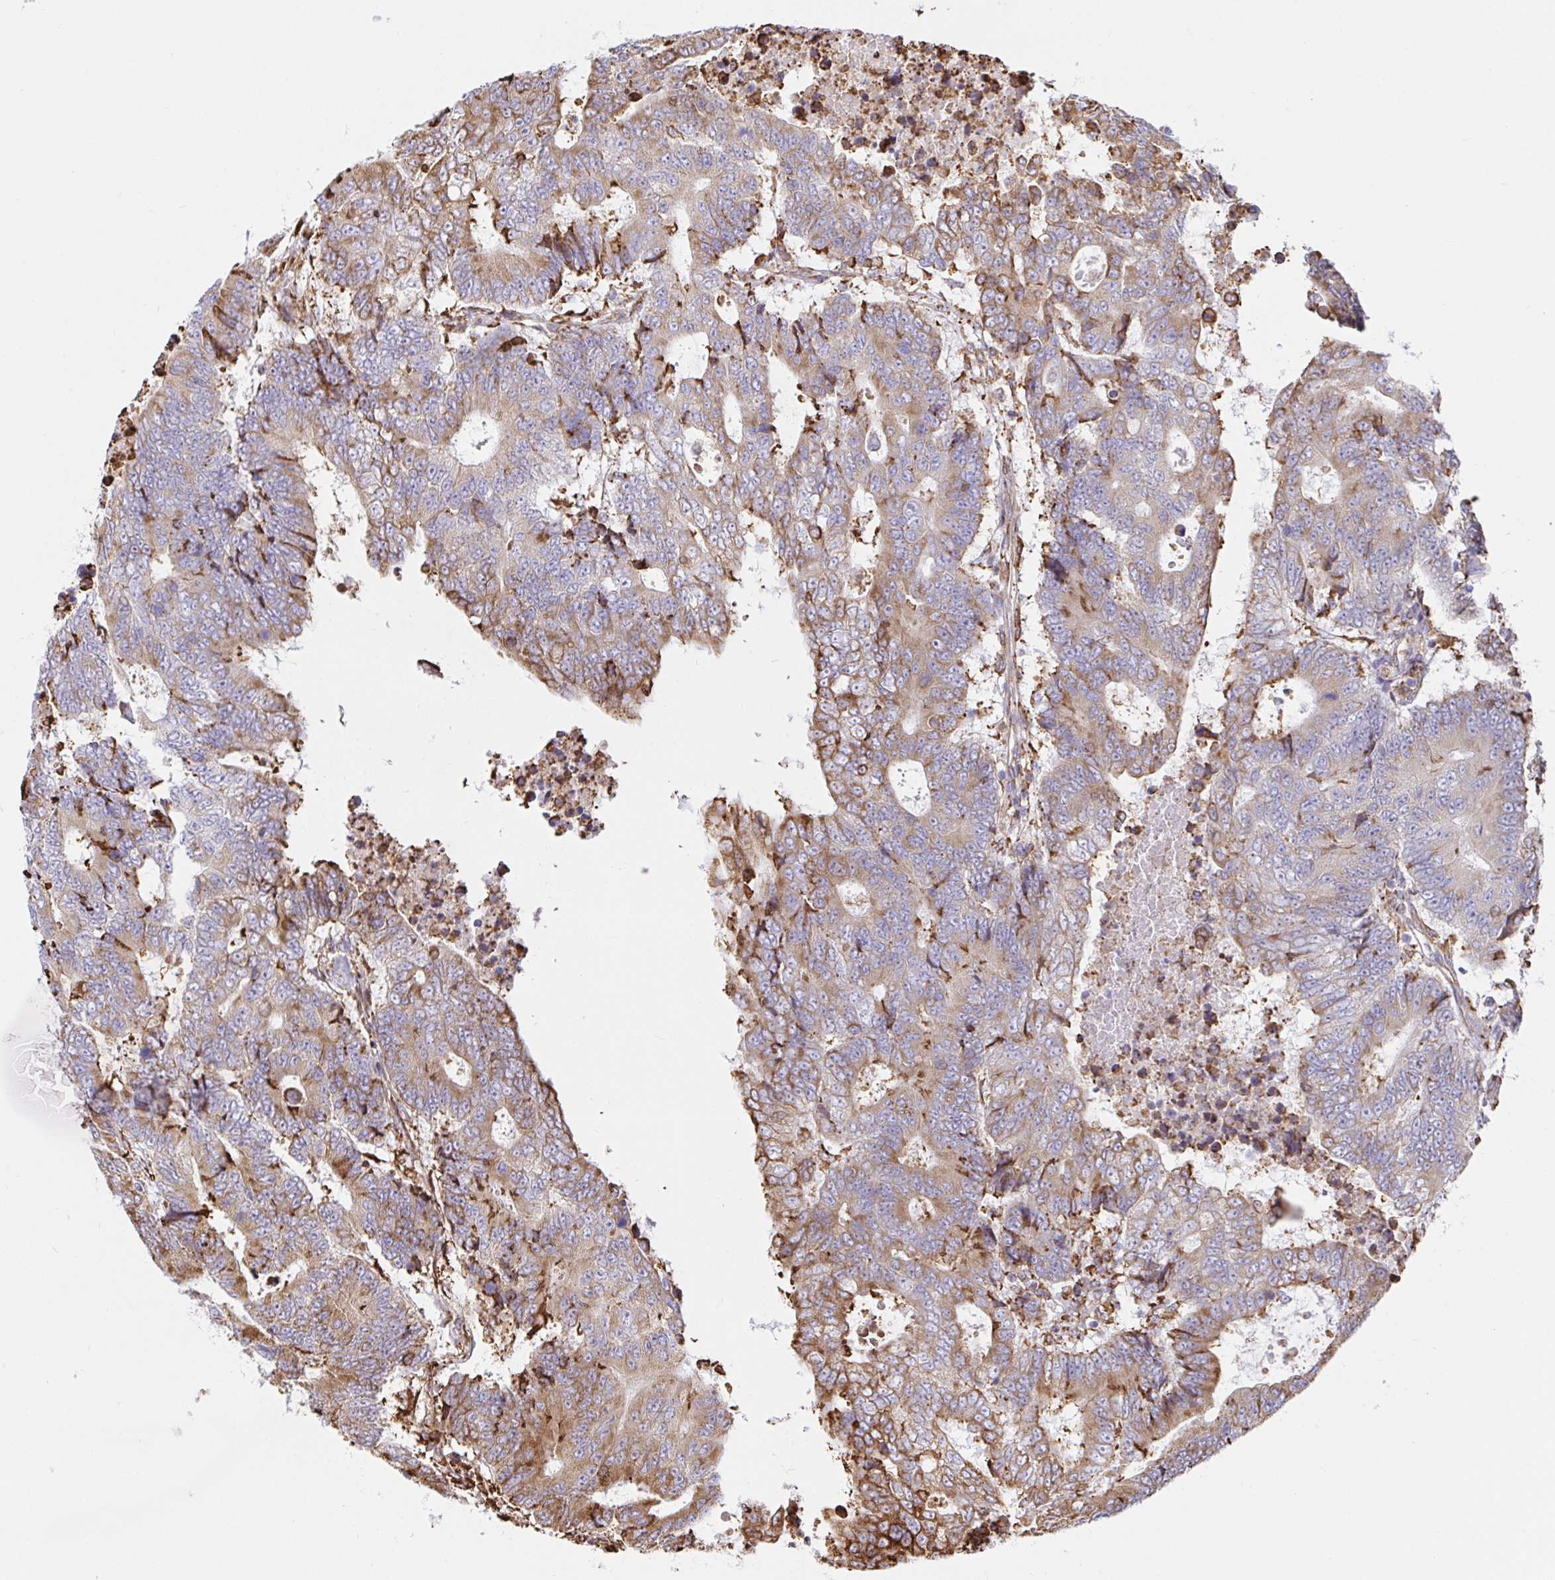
{"staining": {"intensity": "moderate", "quantity": "25%-75%", "location": "cytoplasmic/membranous"}, "tissue": "colorectal cancer", "cell_type": "Tumor cells", "image_type": "cancer", "snomed": [{"axis": "morphology", "description": "Adenocarcinoma, NOS"}, {"axis": "topography", "description": "Colon"}], "caption": "A medium amount of moderate cytoplasmic/membranous staining is identified in approximately 25%-75% of tumor cells in colorectal cancer (adenocarcinoma) tissue.", "gene": "CLGN", "patient": {"sex": "female", "age": 48}}